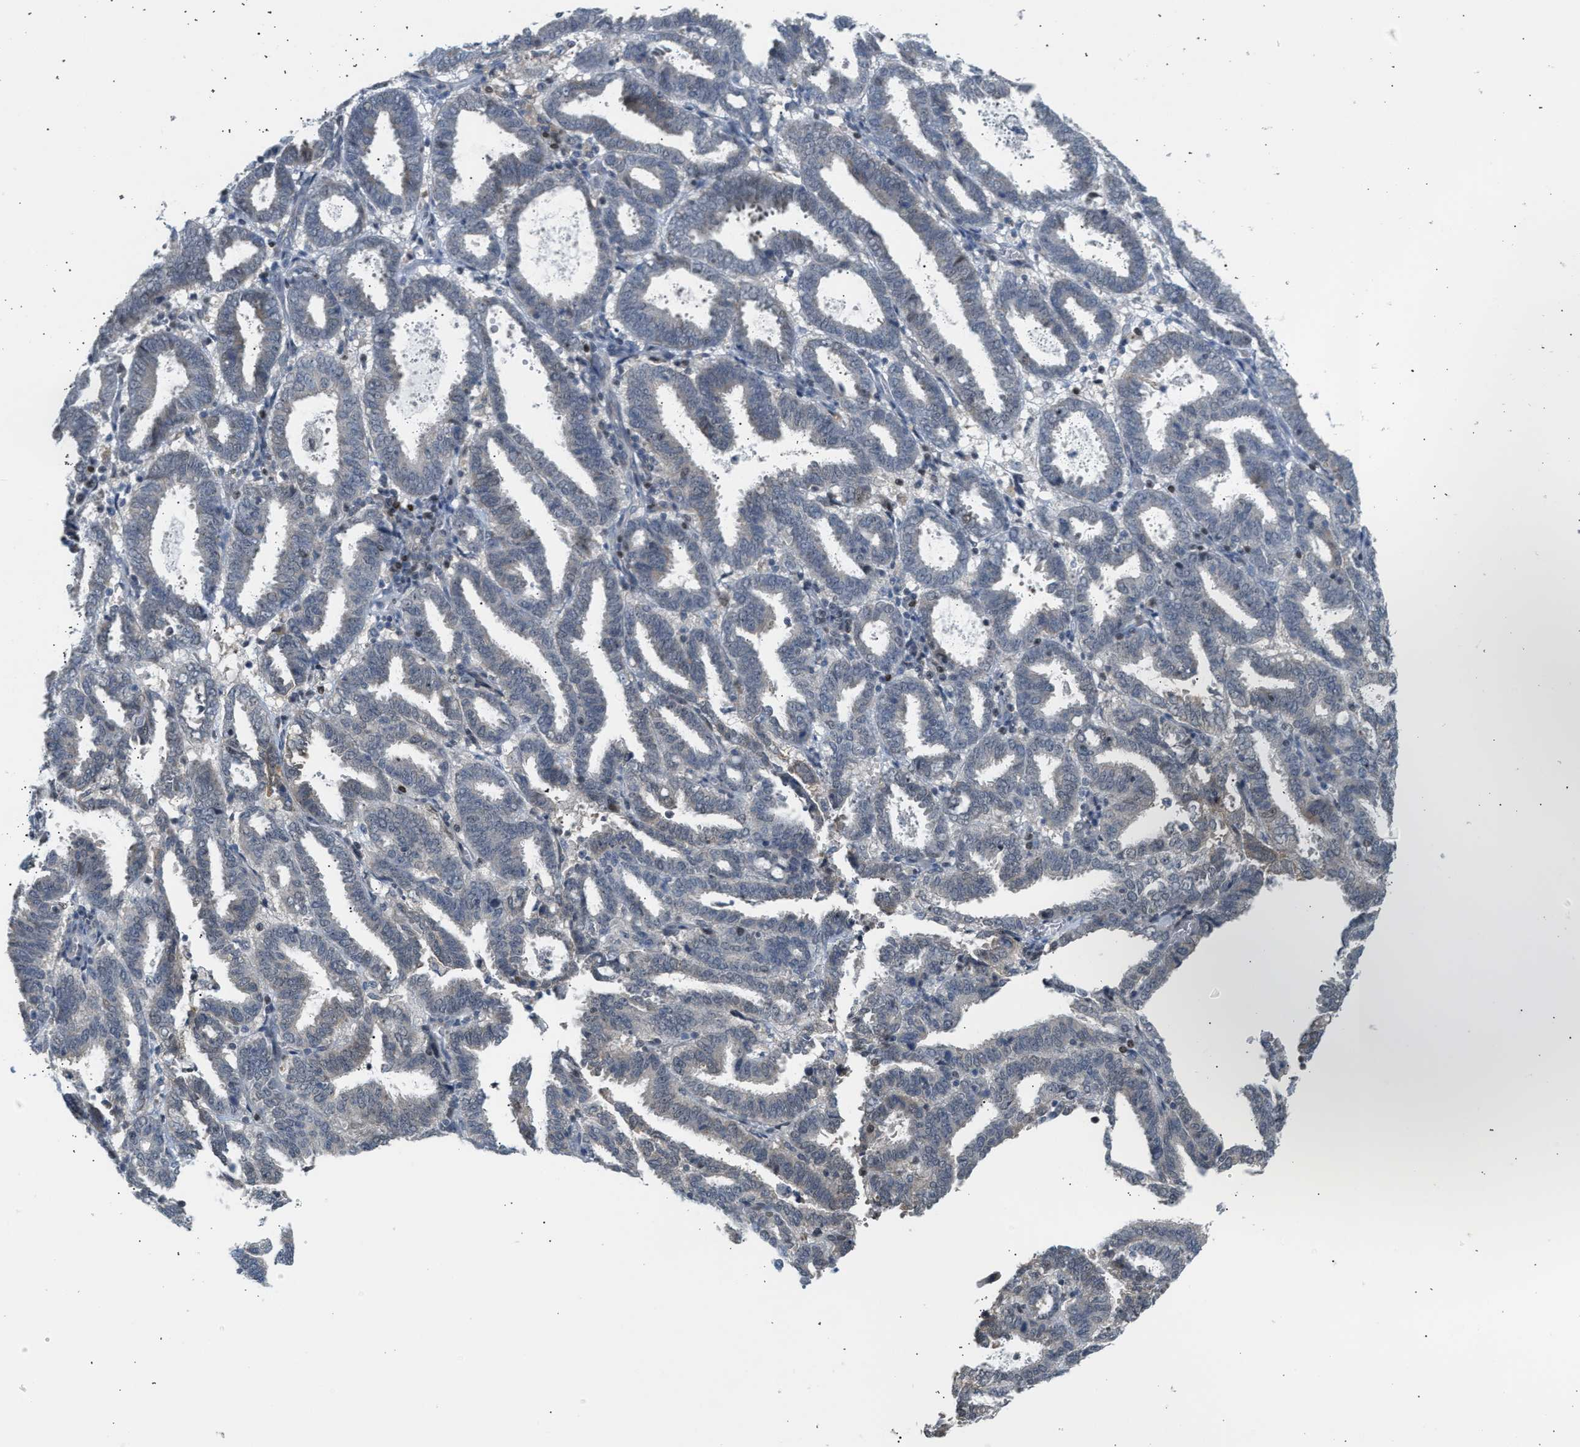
{"staining": {"intensity": "weak", "quantity": "<25%", "location": "cytoplasmic/membranous"}, "tissue": "endometrial cancer", "cell_type": "Tumor cells", "image_type": "cancer", "snomed": [{"axis": "morphology", "description": "Adenocarcinoma, NOS"}, {"axis": "topography", "description": "Uterus"}], "caption": "Immunohistochemistry (IHC) micrograph of human adenocarcinoma (endometrial) stained for a protein (brown), which shows no expression in tumor cells.", "gene": "NPS", "patient": {"sex": "female", "age": 83}}